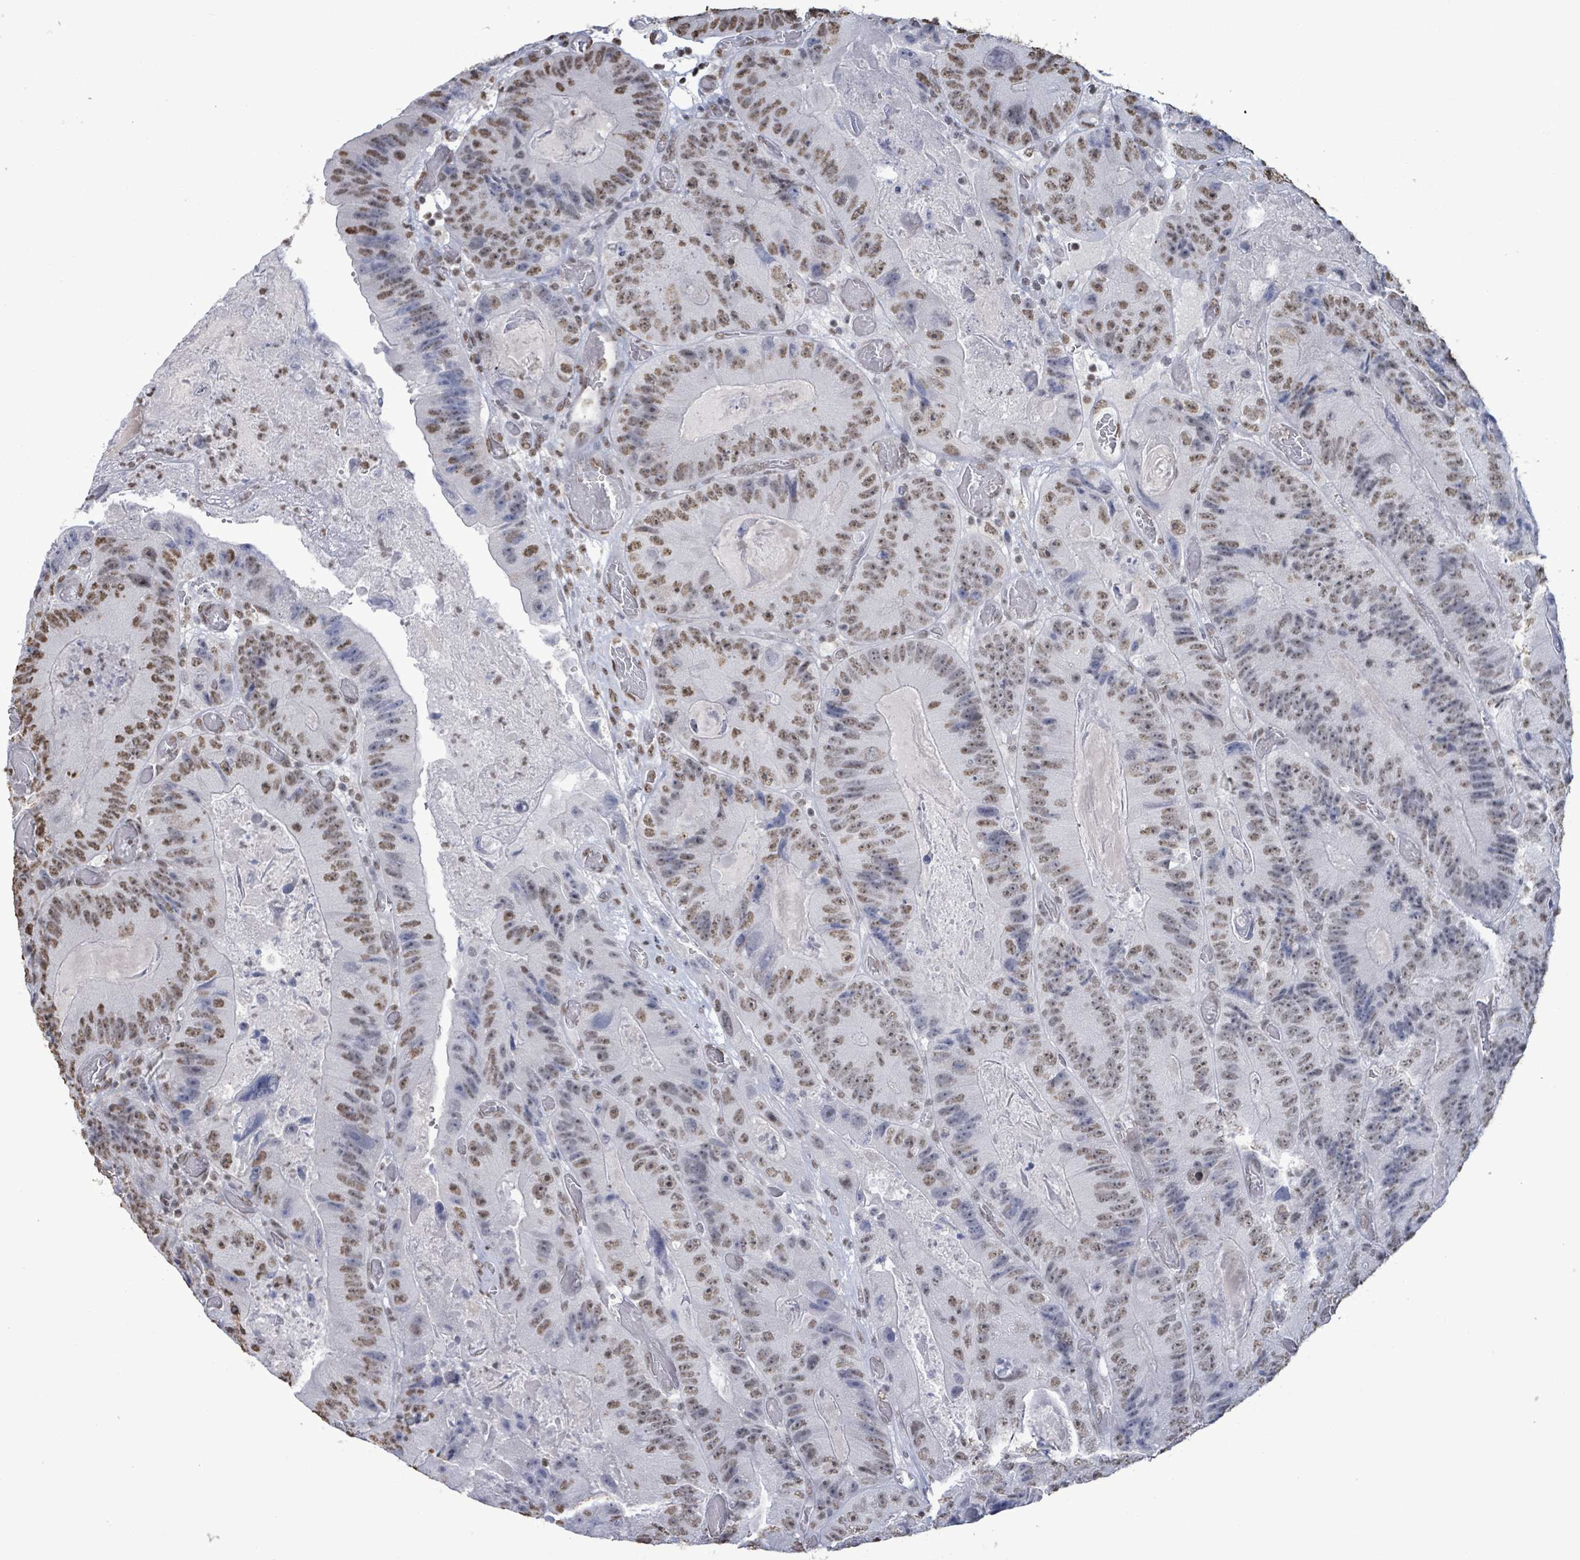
{"staining": {"intensity": "moderate", "quantity": ">75%", "location": "nuclear"}, "tissue": "colorectal cancer", "cell_type": "Tumor cells", "image_type": "cancer", "snomed": [{"axis": "morphology", "description": "Adenocarcinoma, NOS"}, {"axis": "topography", "description": "Colon"}], "caption": "The image demonstrates immunohistochemical staining of colorectal cancer (adenocarcinoma). There is moderate nuclear positivity is appreciated in approximately >75% of tumor cells.", "gene": "SAMD14", "patient": {"sex": "female", "age": 86}}